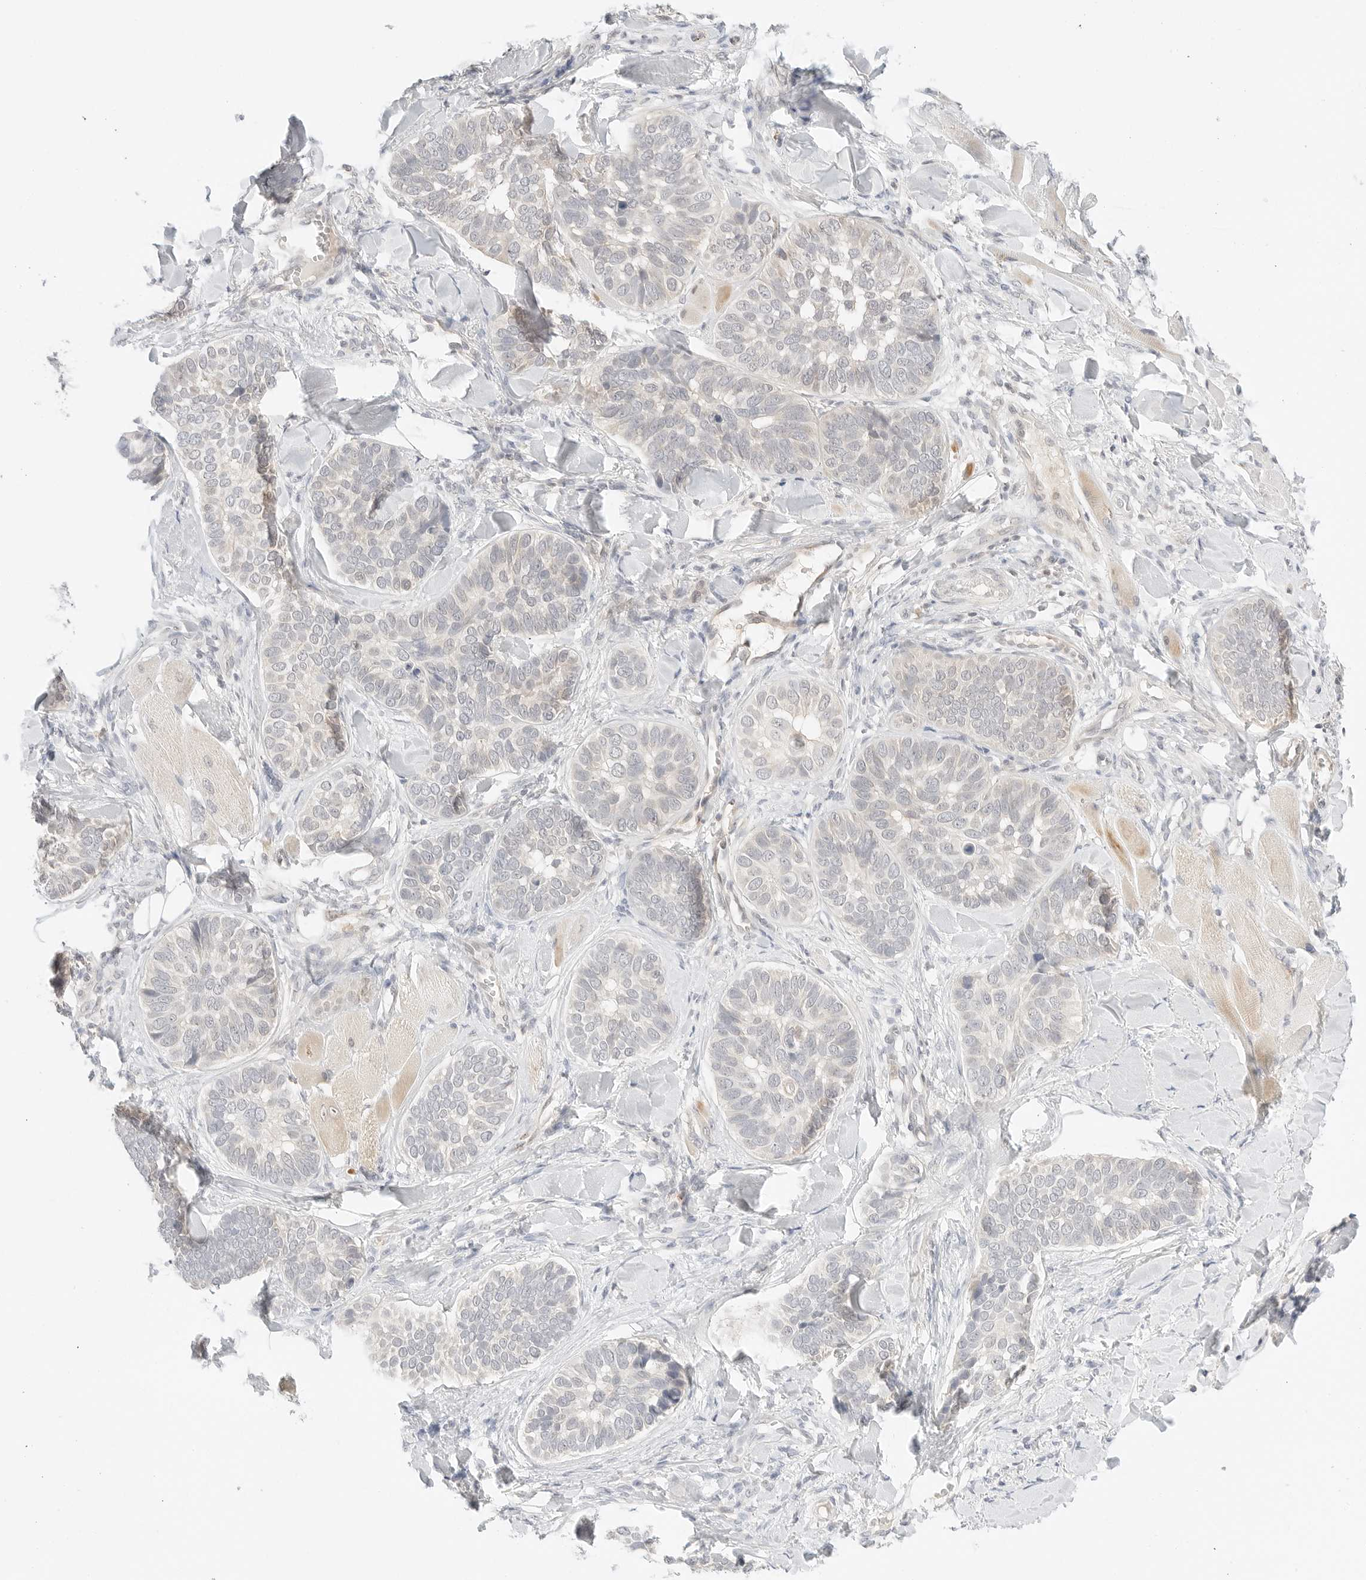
{"staining": {"intensity": "negative", "quantity": "none", "location": "none"}, "tissue": "skin cancer", "cell_type": "Tumor cells", "image_type": "cancer", "snomed": [{"axis": "morphology", "description": "Basal cell carcinoma"}, {"axis": "topography", "description": "Skin"}], "caption": "IHC photomicrograph of neoplastic tissue: human skin basal cell carcinoma stained with DAB (3,3'-diaminobenzidine) reveals no significant protein staining in tumor cells. (Brightfield microscopy of DAB immunohistochemistry (IHC) at high magnification).", "gene": "GNAS", "patient": {"sex": "male", "age": 62}}